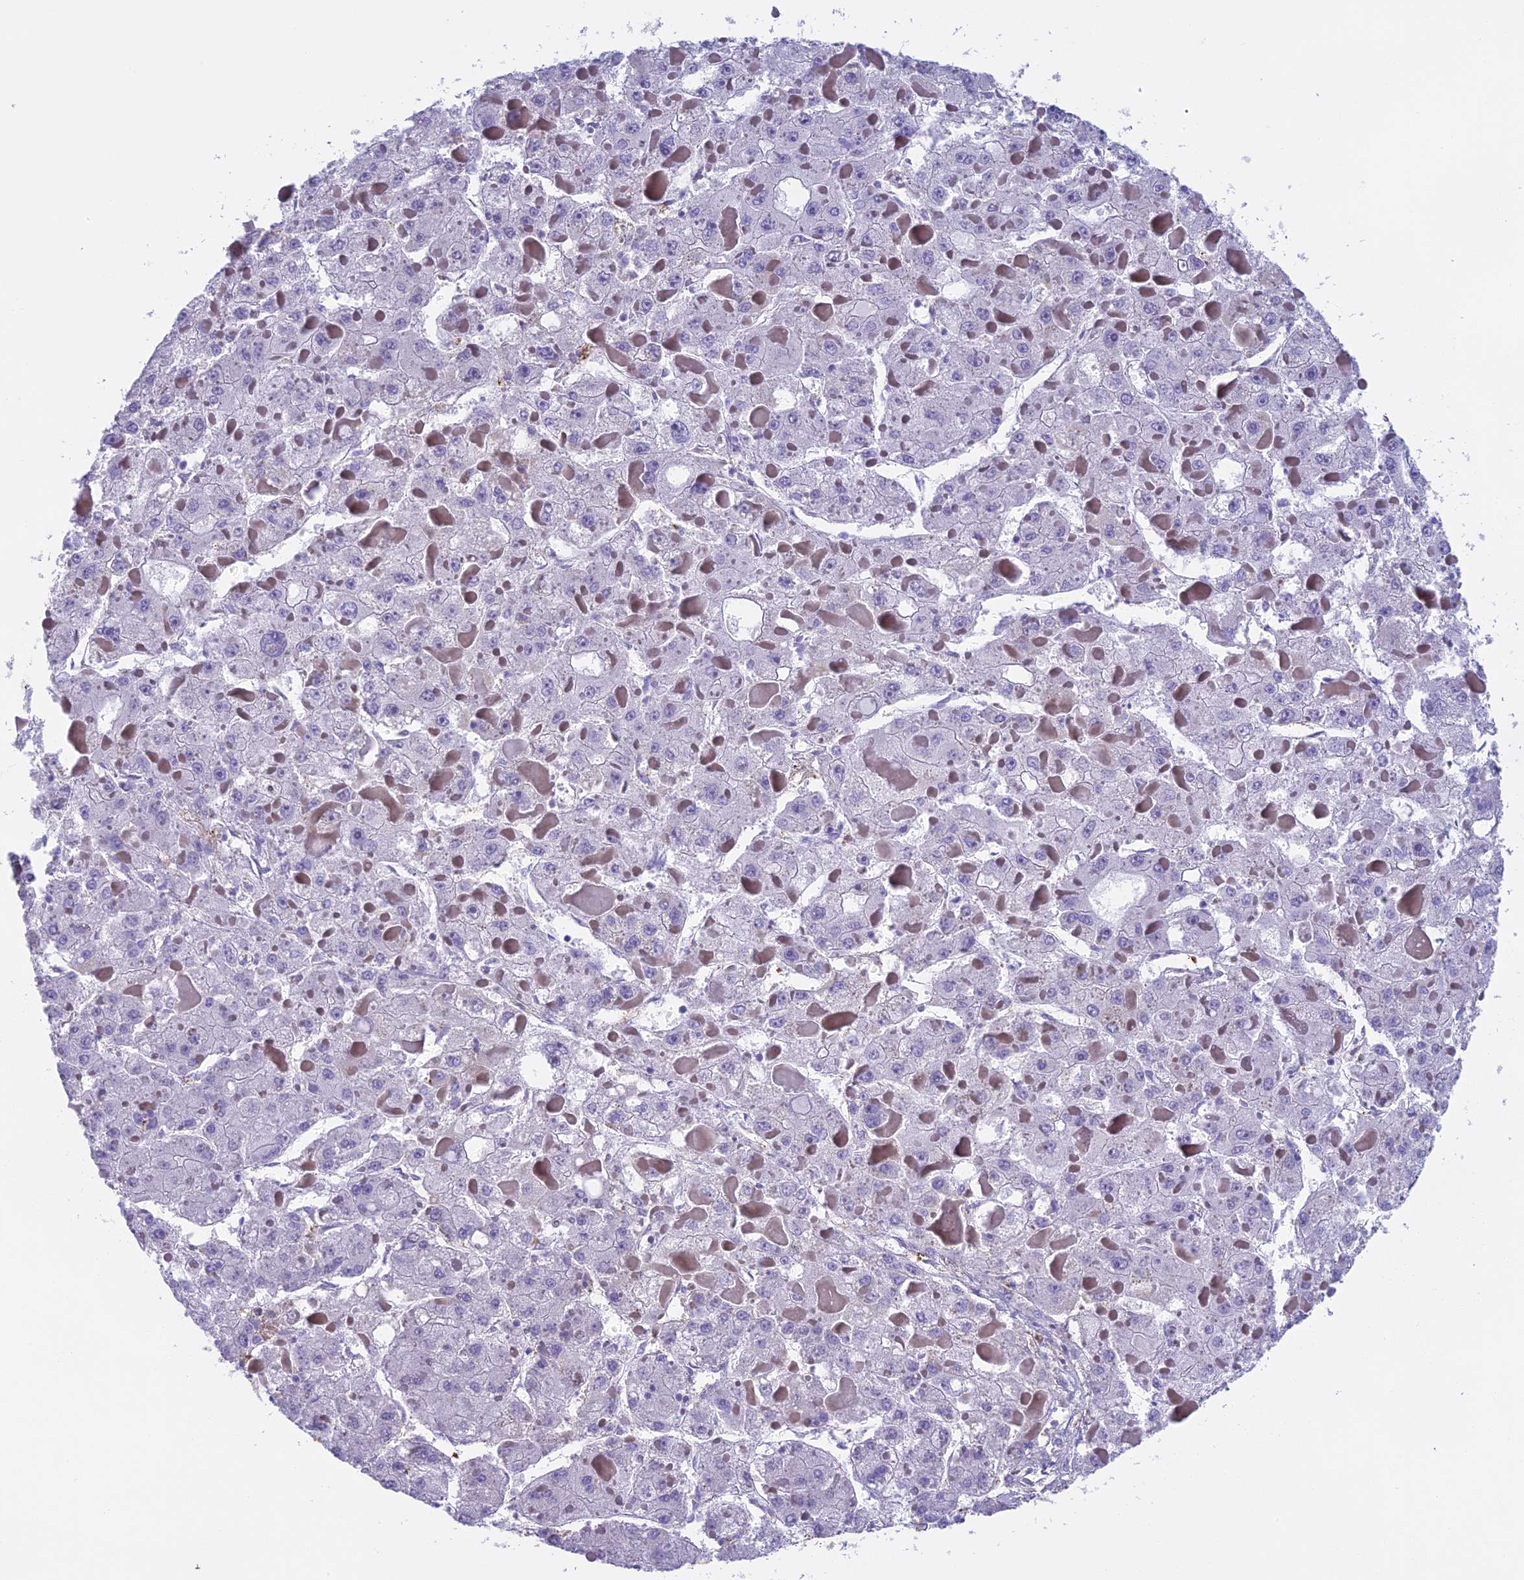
{"staining": {"intensity": "negative", "quantity": "none", "location": "none"}, "tissue": "liver cancer", "cell_type": "Tumor cells", "image_type": "cancer", "snomed": [{"axis": "morphology", "description": "Carcinoma, Hepatocellular, NOS"}, {"axis": "topography", "description": "Liver"}], "caption": "Immunohistochemistry (IHC) of human liver cancer demonstrates no positivity in tumor cells.", "gene": "TMEM255B", "patient": {"sex": "female", "age": 73}}